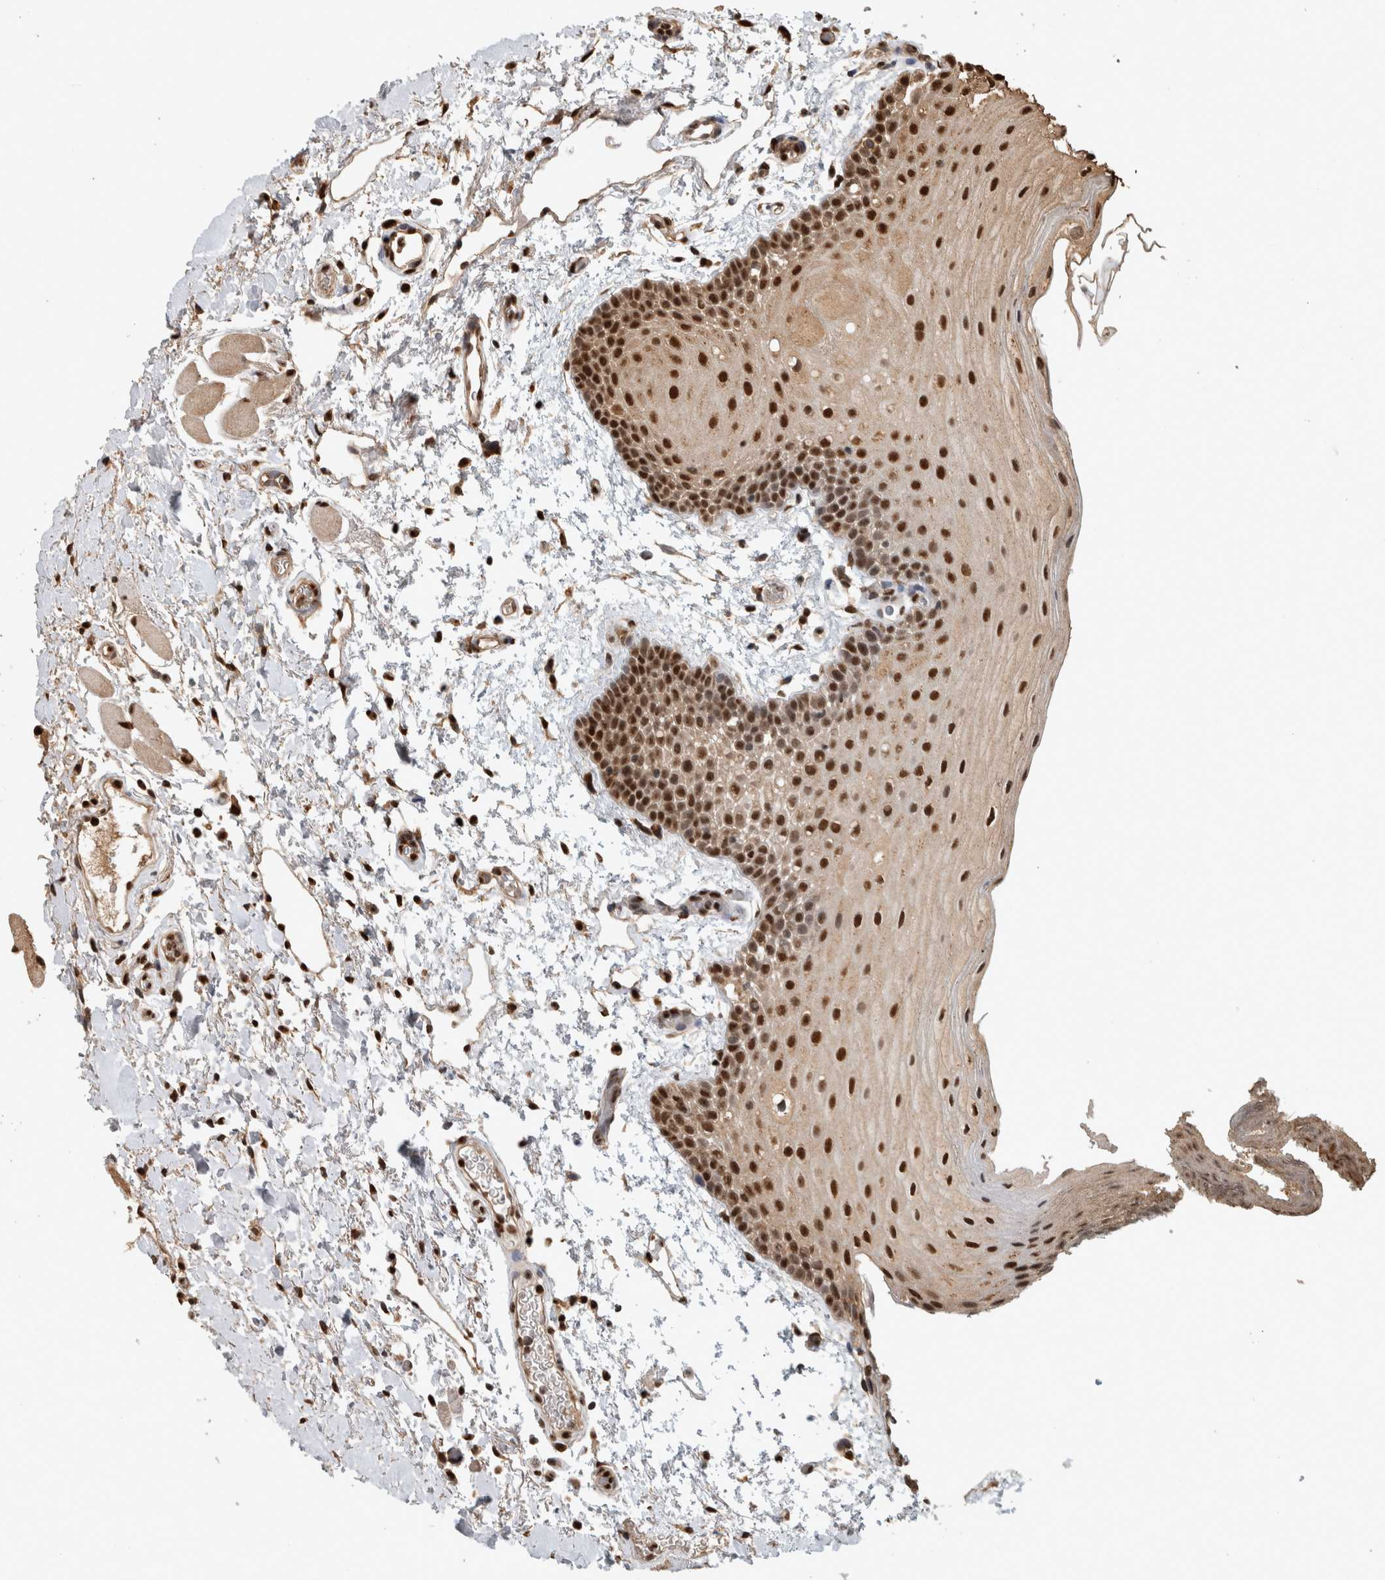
{"staining": {"intensity": "strong", "quantity": ">75%", "location": "nuclear"}, "tissue": "oral mucosa", "cell_type": "Squamous epithelial cells", "image_type": "normal", "snomed": [{"axis": "morphology", "description": "Normal tissue, NOS"}, {"axis": "topography", "description": "Oral tissue"}], "caption": "Benign oral mucosa reveals strong nuclear staining in approximately >75% of squamous epithelial cells.", "gene": "RAD50", "patient": {"sex": "male", "age": 62}}